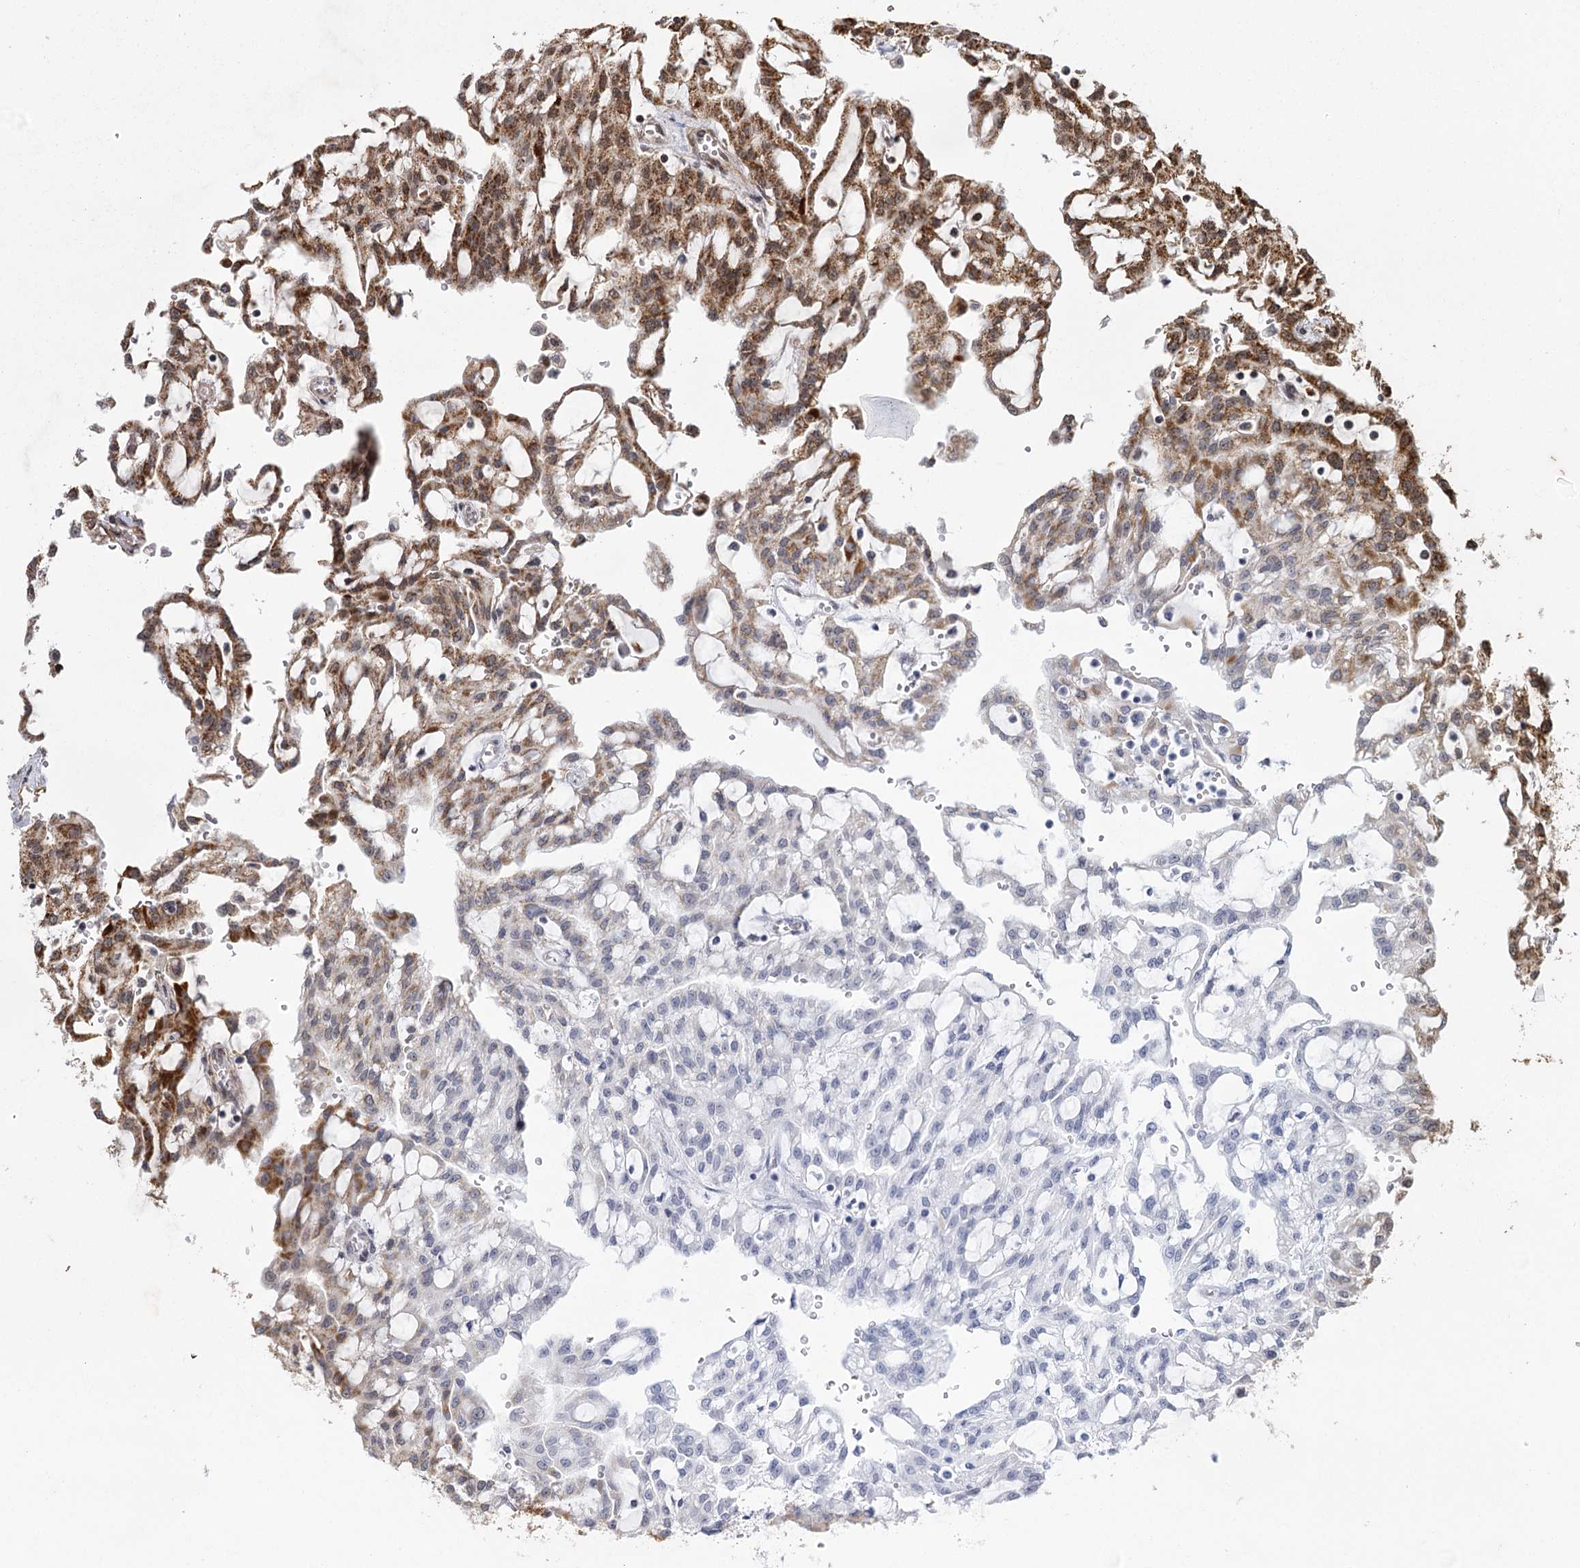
{"staining": {"intensity": "strong", "quantity": "25%-75%", "location": "cytoplasmic/membranous"}, "tissue": "renal cancer", "cell_type": "Tumor cells", "image_type": "cancer", "snomed": [{"axis": "morphology", "description": "Adenocarcinoma, NOS"}, {"axis": "topography", "description": "Kidney"}], "caption": "Immunohistochemistry histopathology image of human adenocarcinoma (renal) stained for a protein (brown), which reveals high levels of strong cytoplasmic/membranous positivity in about 25%-75% of tumor cells.", "gene": "ZCCHC24", "patient": {"sex": "male", "age": 63}}